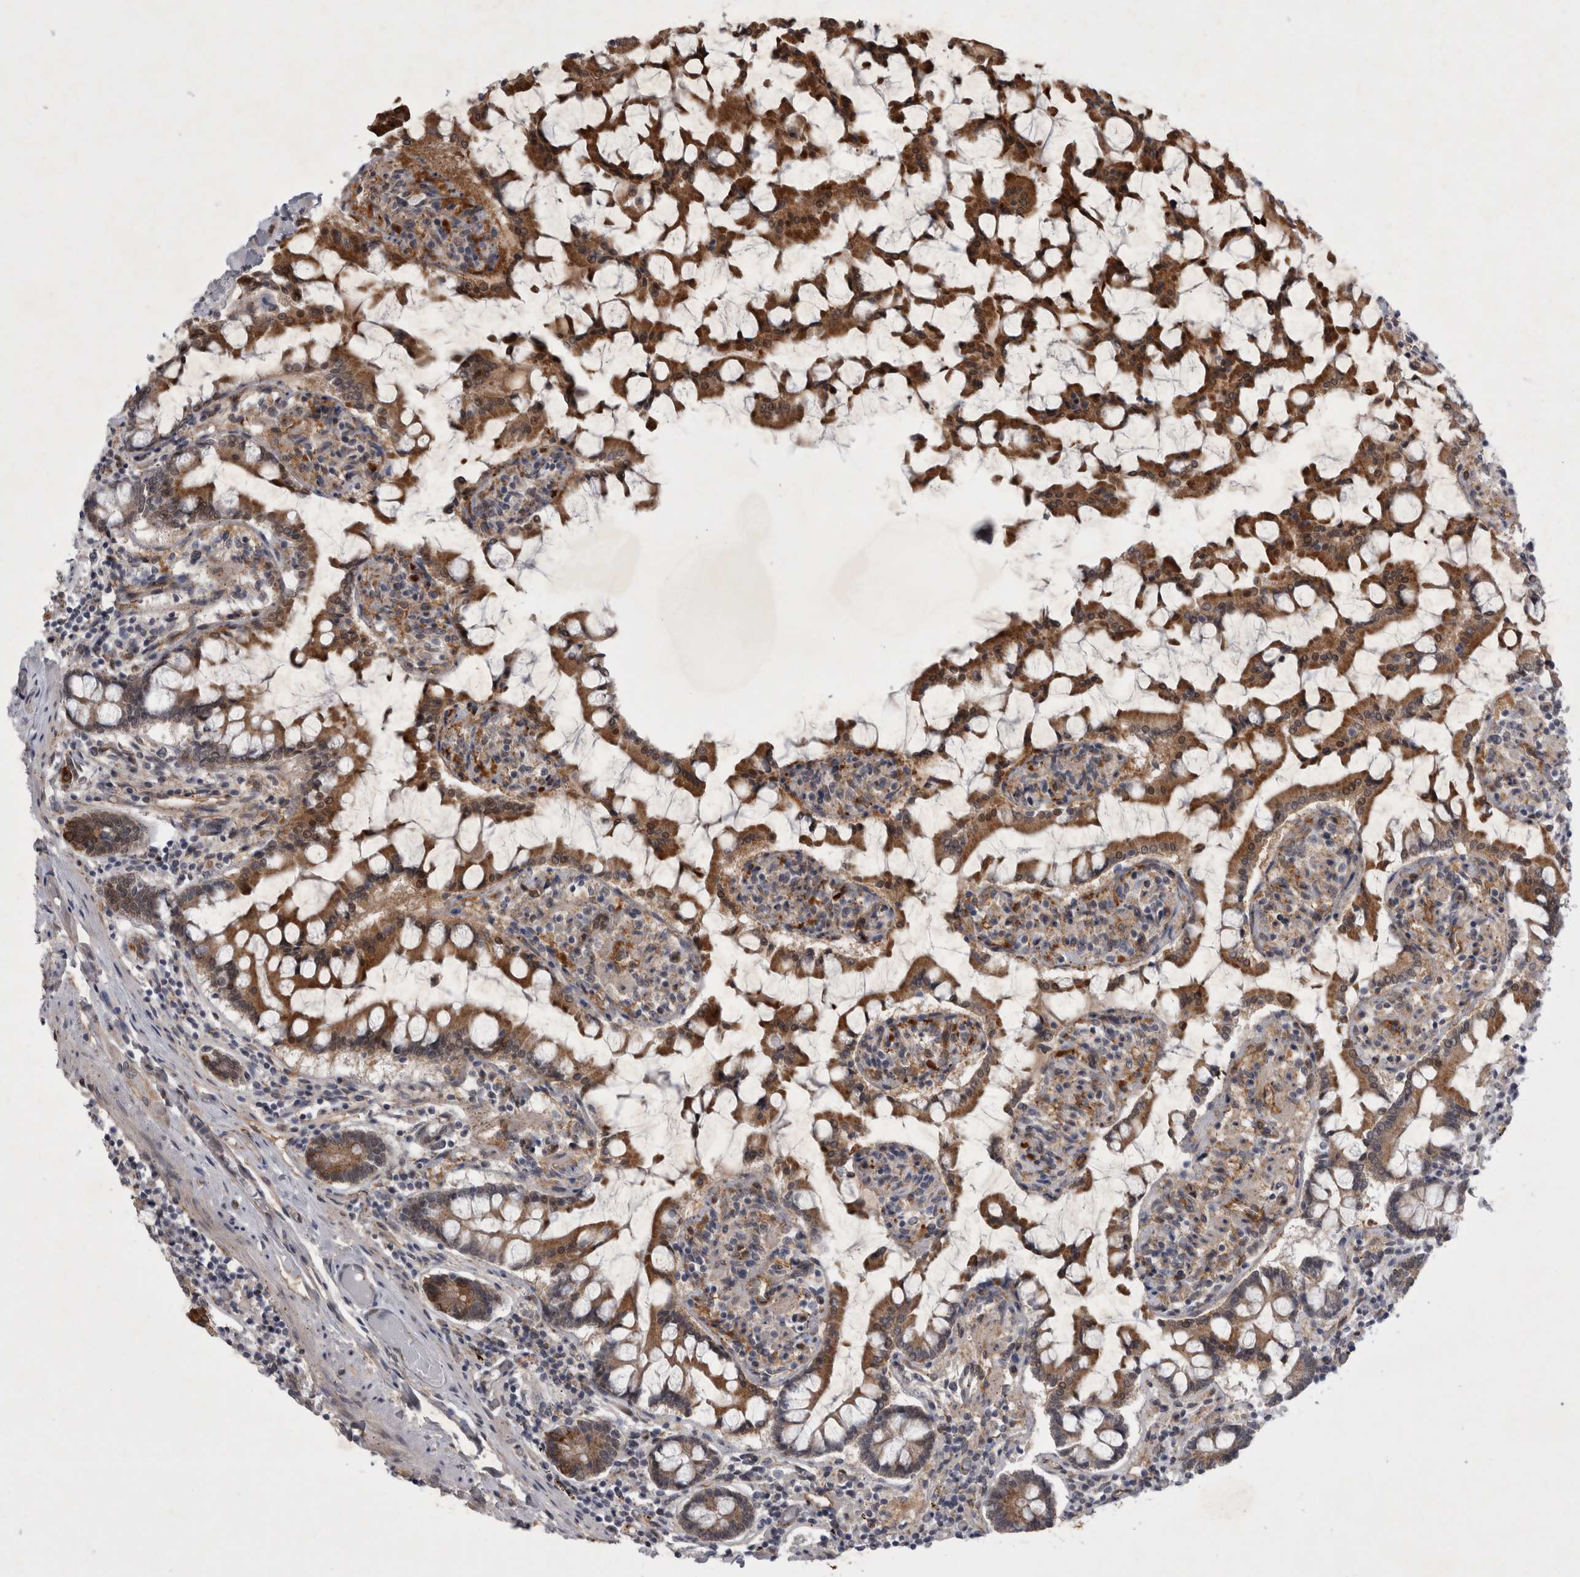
{"staining": {"intensity": "strong", "quantity": ">75%", "location": "cytoplasmic/membranous"}, "tissue": "small intestine", "cell_type": "Glandular cells", "image_type": "normal", "snomed": [{"axis": "morphology", "description": "Normal tissue, NOS"}, {"axis": "topography", "description": "Small intestine"}], "caption": "Benign small intestine reveals strong cytoplasmic/membranous expression in about >75% of glandular cells (DAB IHC, brown staining for protein, blue staining for nuclei)..", "gene": "PARP11", "patient": {"sex": "male", "age": 41}}